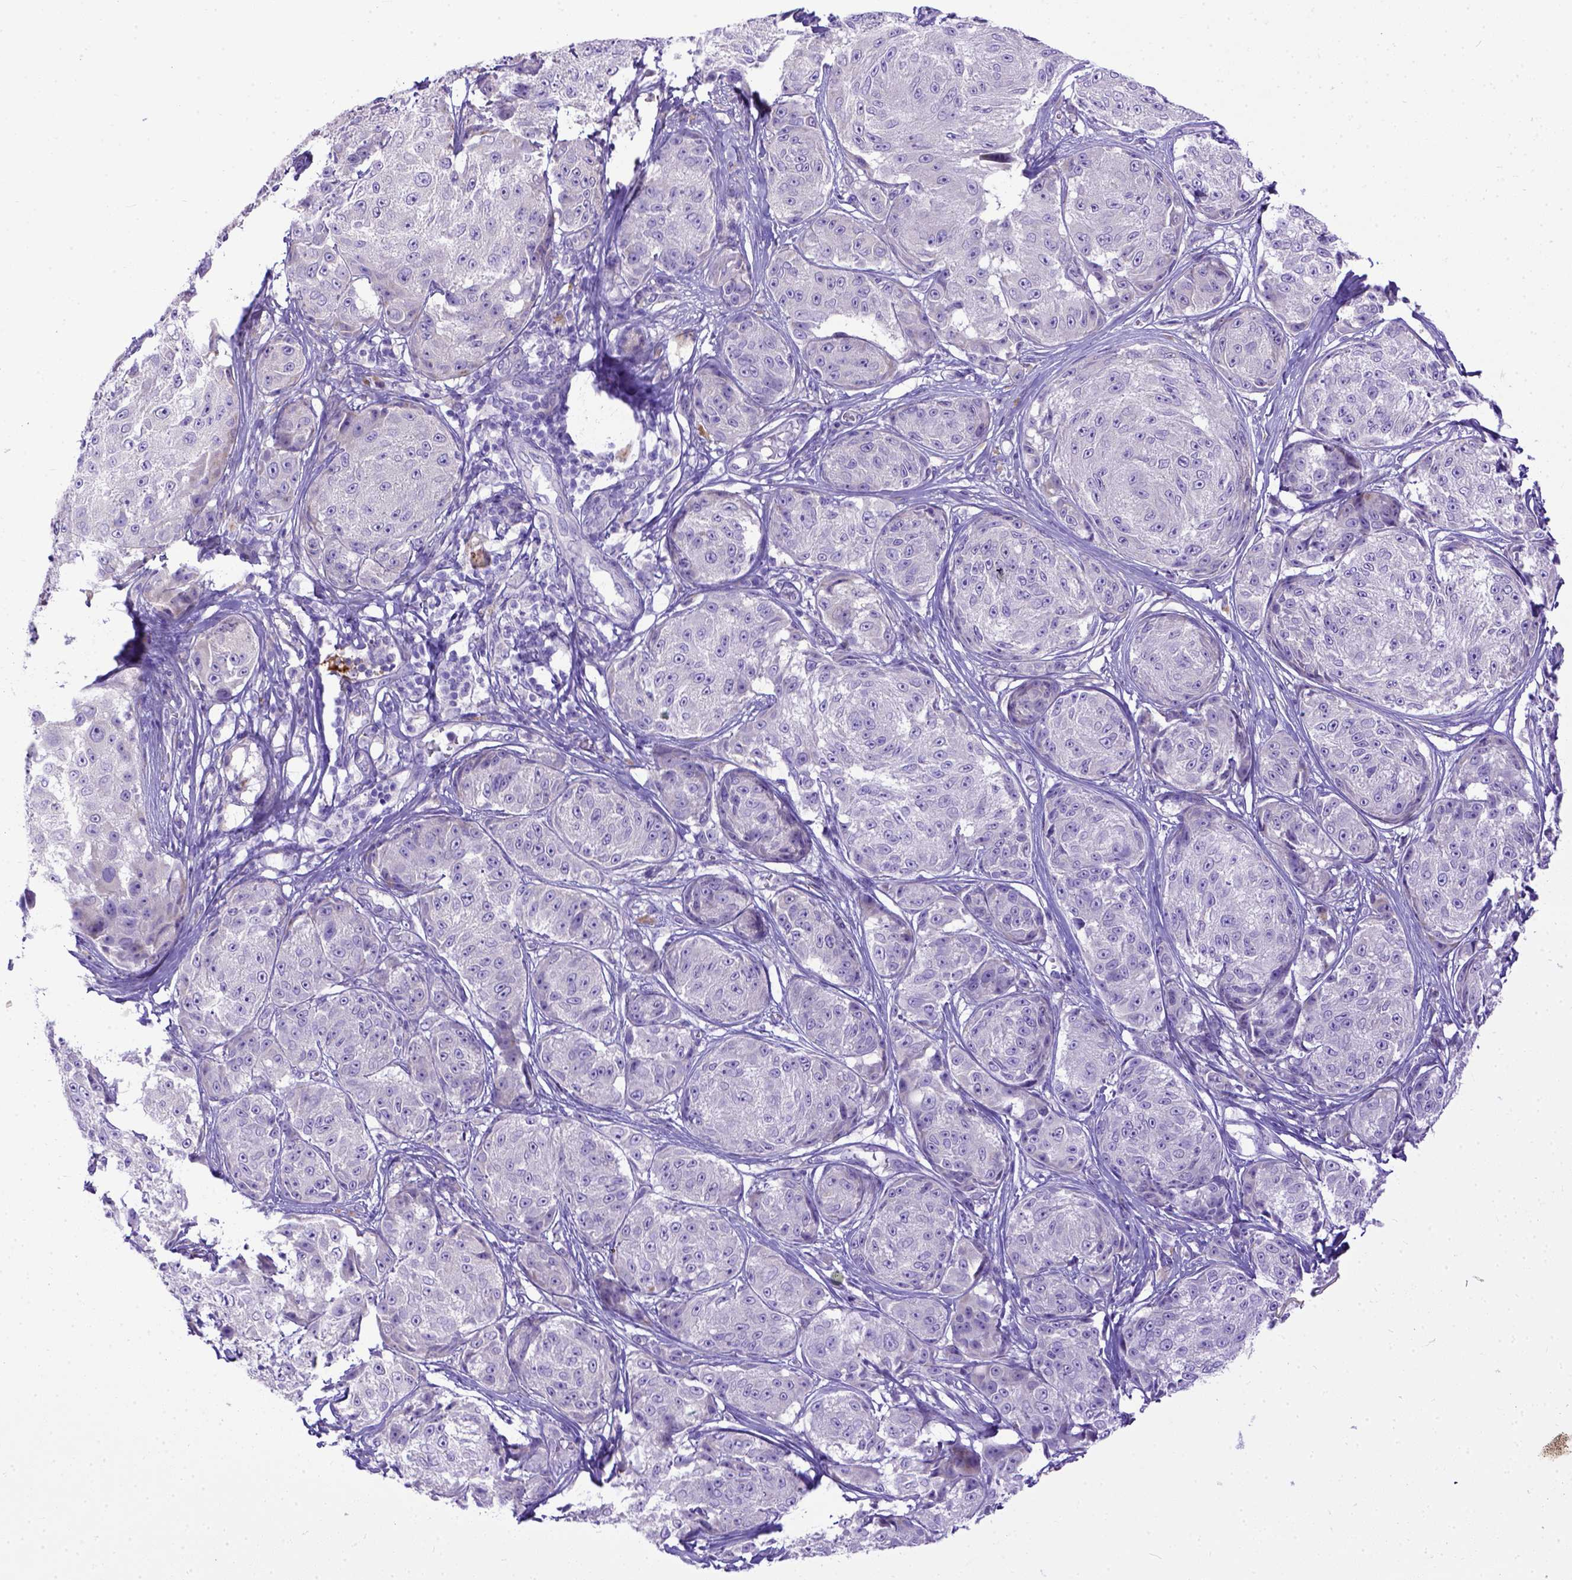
{"staining": {"intensity": "negative", "quantity": "none", "location": "none"}, "tissue": "melanoma", "cell_type": "Tumor cells", "image_type": "cancer", "snomed": [{"axis": "morphology", "description": "Malignant melanoma, NOS"}, {"axis": "topography", "description": "Skin"}], "caption": "Tumor cells show no significant protein expression in malignant melanoma.", "gene": "CFAP300", "patient": {"sex": "male", "age": 61}}